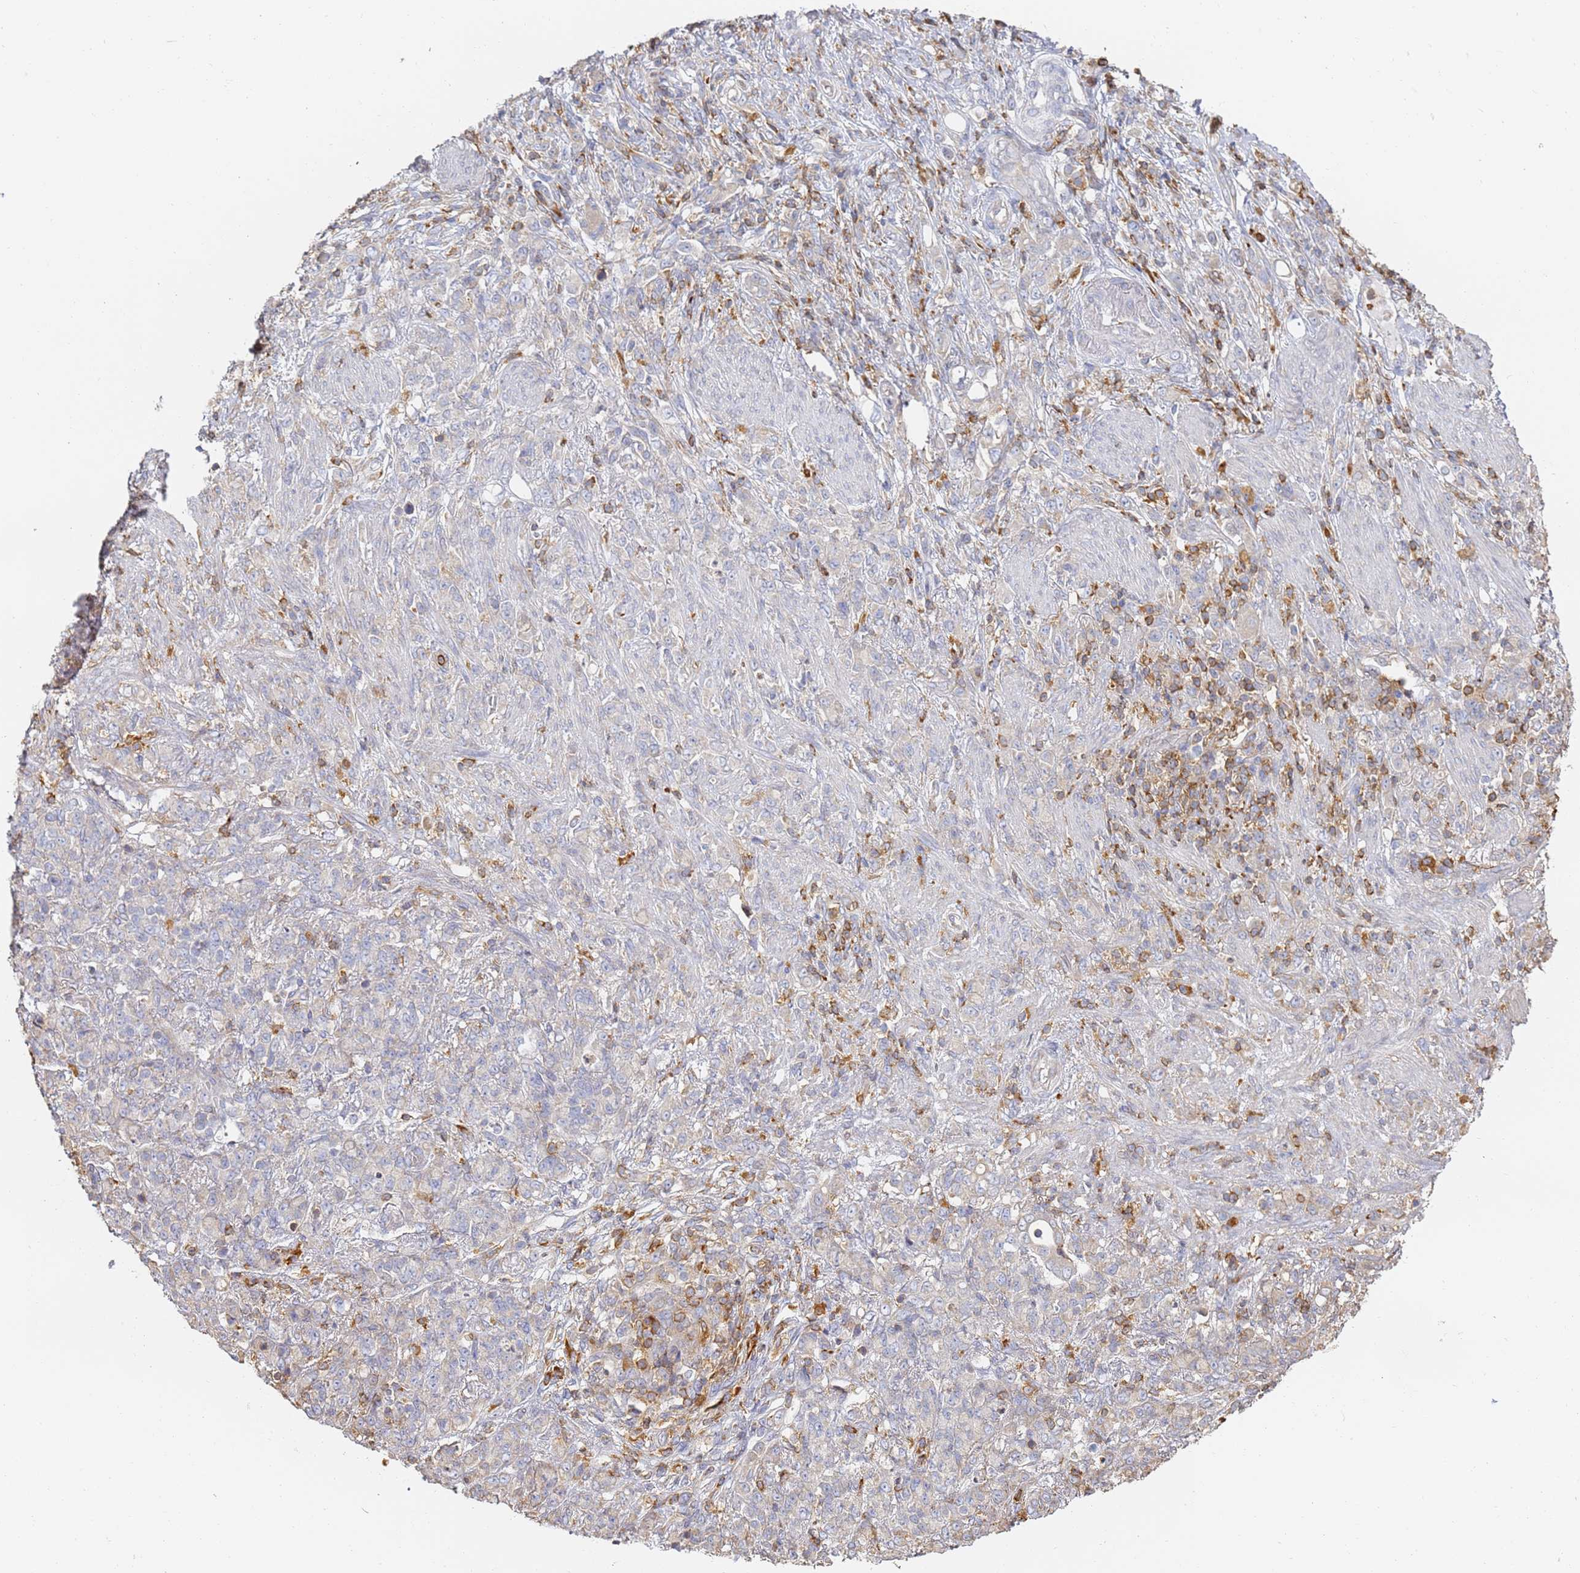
{"staining": {"intensity": "negative", "quantity": "none", "location": "none"}, "tissue": "stomach cancer", "cell_type": "Tumor cells", "image_type": "cancer", "snomed": [{"axis": "morphology", "description": "Adenocarcinoma, NOS"}, {"axis": "topography", "description": "Stomach"}], "caption": "Tumor cells show no significant positivity in stomach cancer.", "gene": "BIN2", "patient": {"sex": "female", "age": 79}}